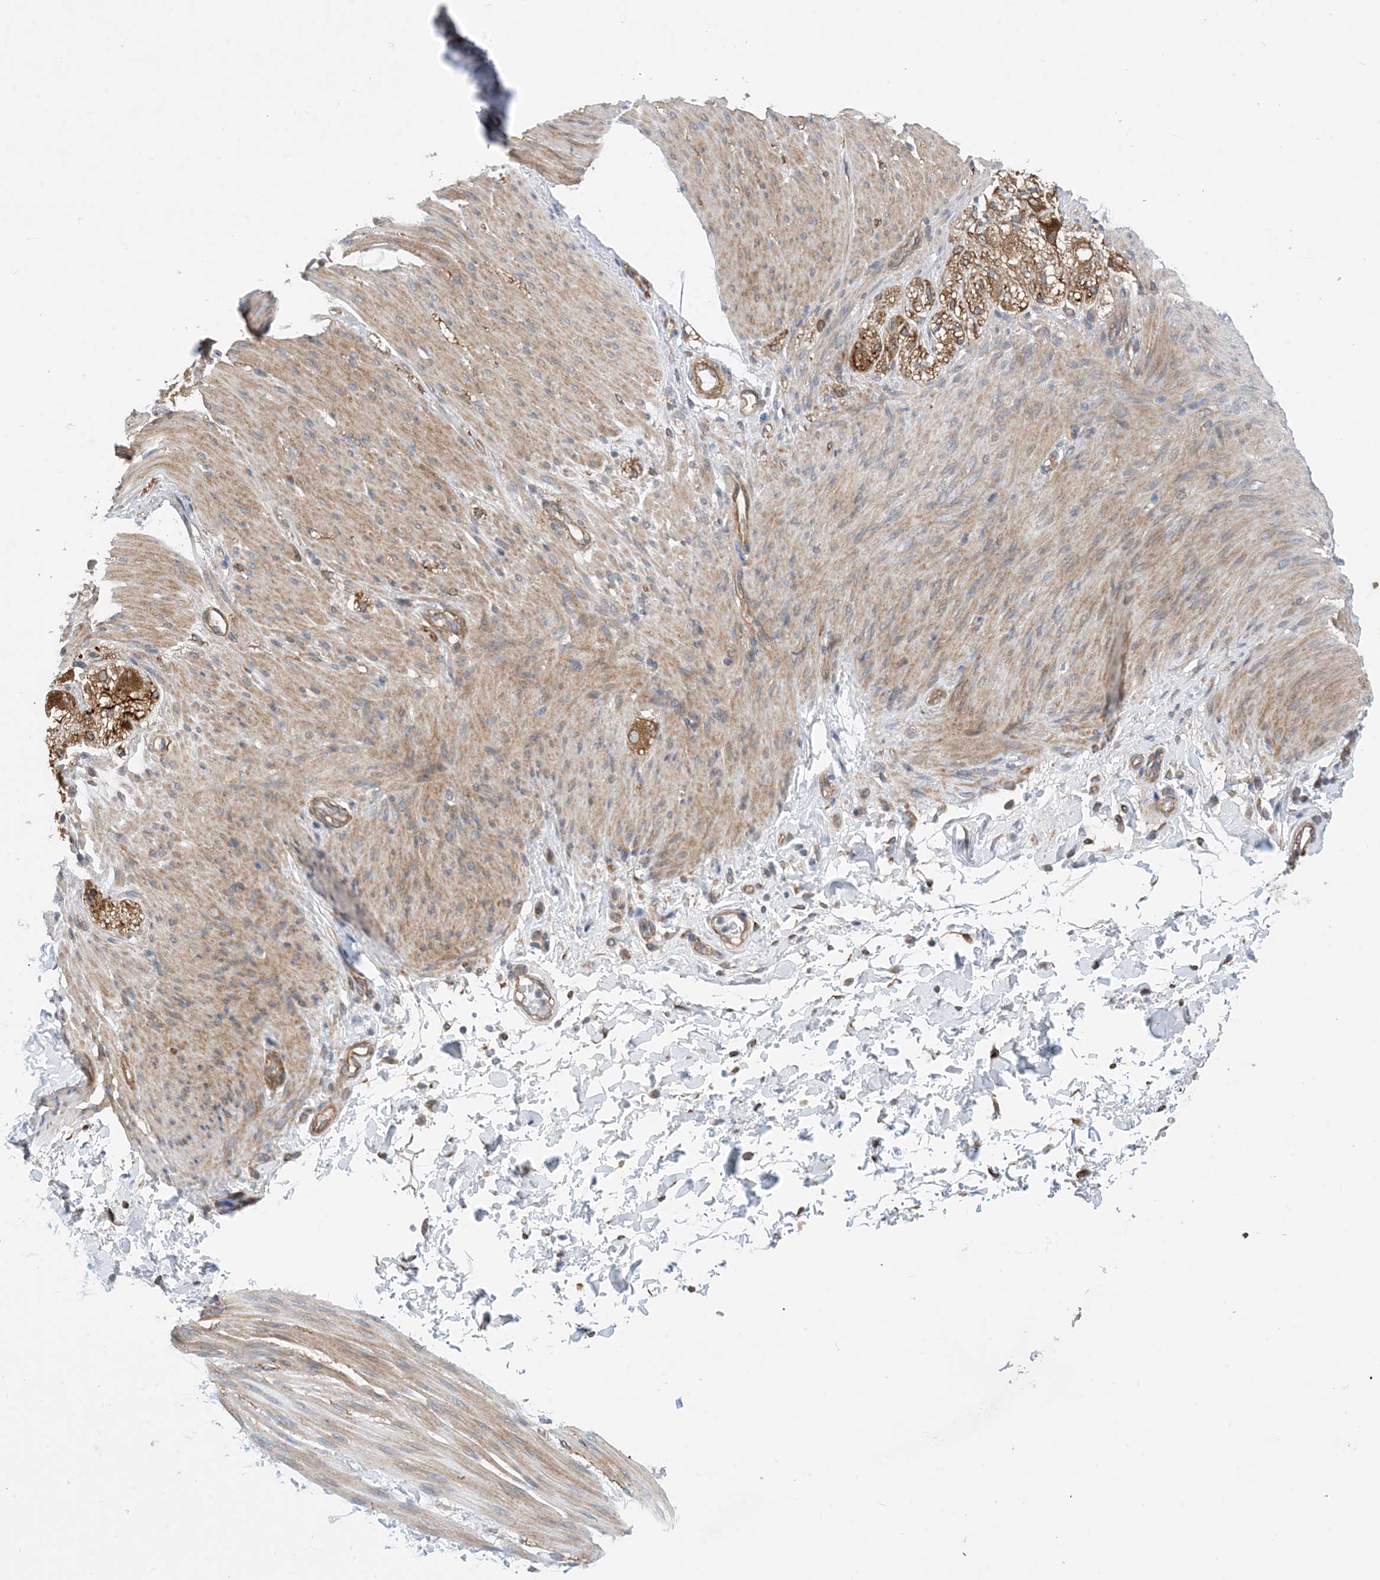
{"staining": {"intensity": "weak", "quantity": ">75%", "location": "cytoplasmic/membranous"}, "tissue": "adipose tissue", "cell_type": "Adipocytes", "image_type": "normal", "snomed": [{"axis": "morphology", "description": "Normal tissue, NOS"}, {"axis": "topography", "description": "Colon"}, {"axis": "topography", "description": "Peripheral nerve tissue"}], "caption": "High-power microscopy captured an immunohistochemistry (IHC) image of benign adipose tissue, revealing weak cytoplasmic/membranous staining in about >75% of adipocytes. (IHC, brightfield microscopy, high magnification).", "gene": "EHBP1", "patient": {"sex": "female", "age": 61}}